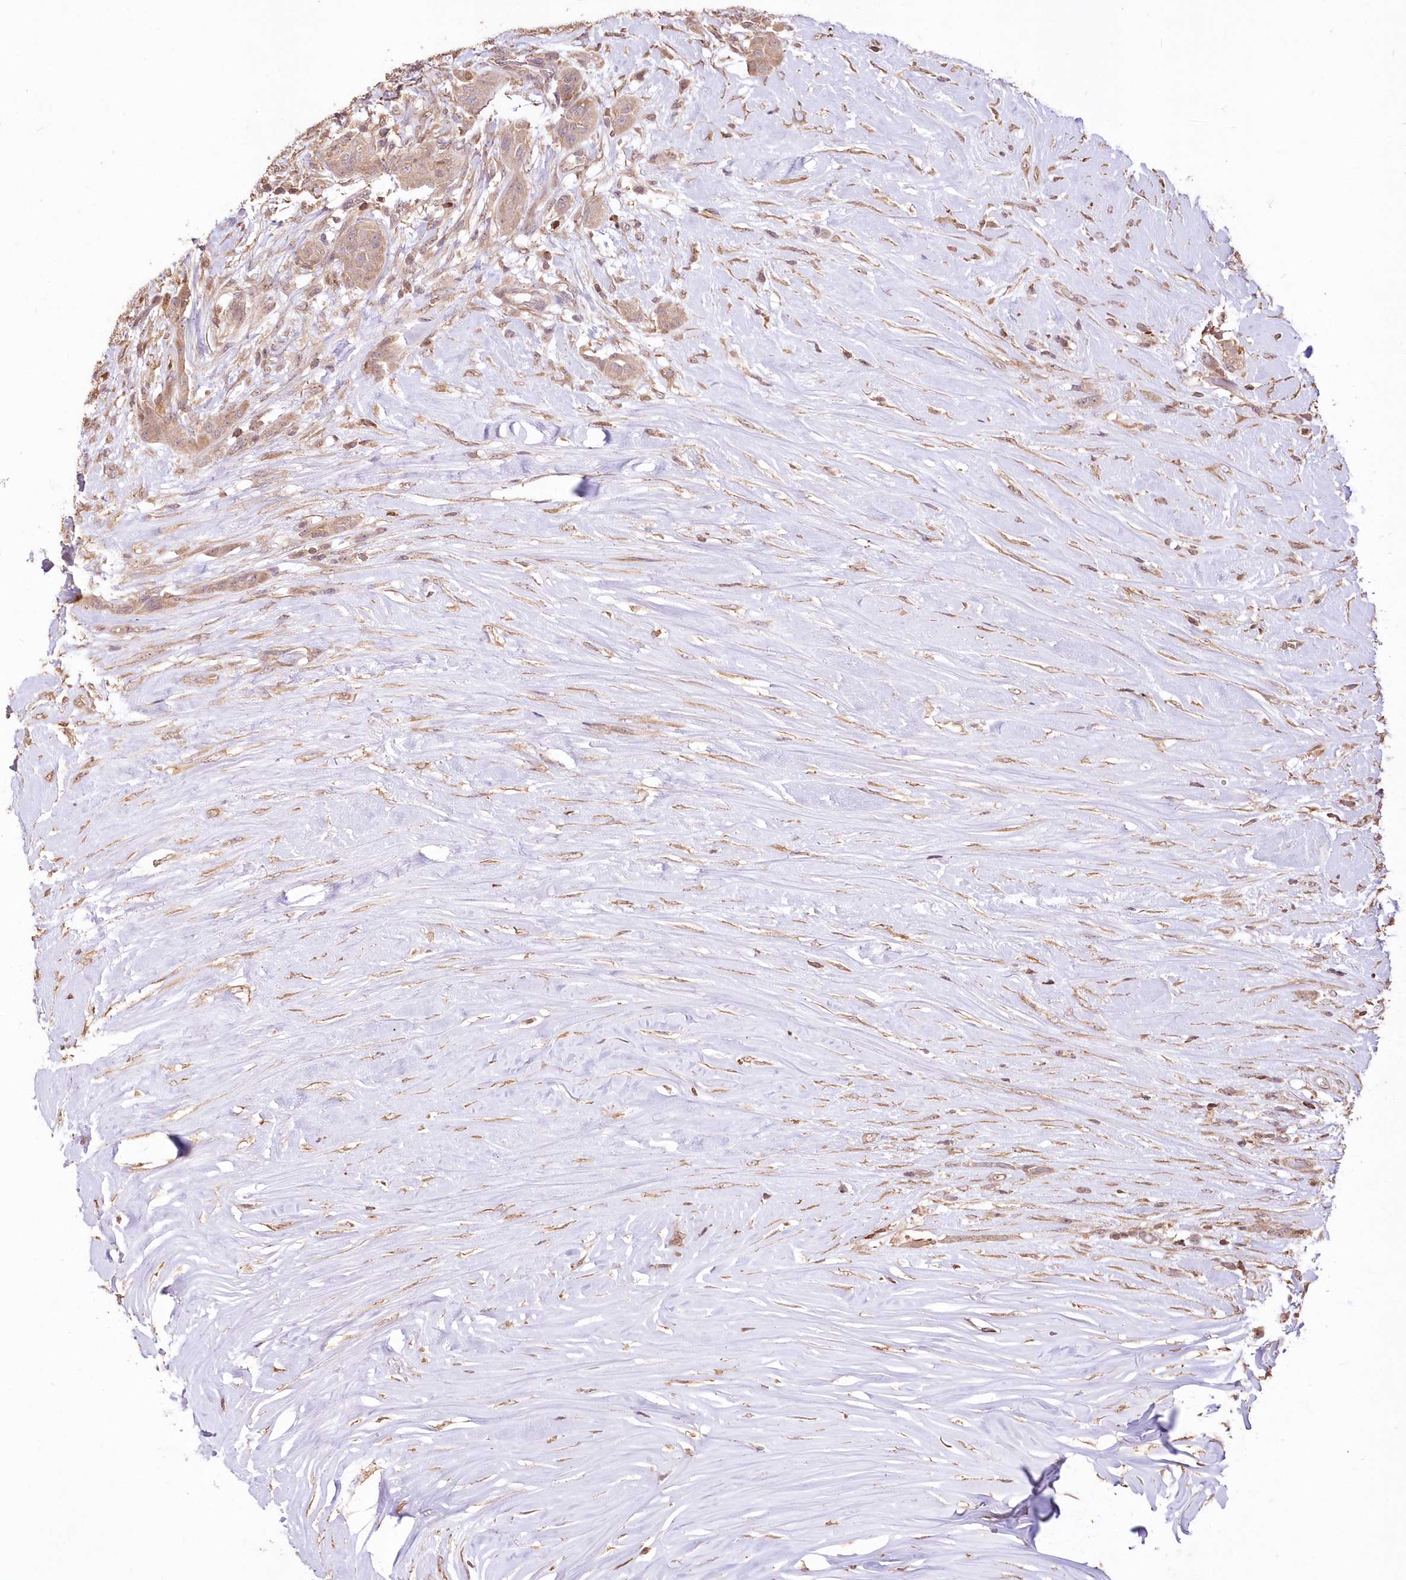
{"staining": {"intensity": "weak", "quantity": "<25%", "location": "cytoplasmic/membranous"}, "tissue": "thyroid cancer", "cell_type": "Tumor cells", "image_type": "cancer", "snomed": [{"axis": "morphology", "description": "Papillary adenocarcinoma, NOS"}, {"axis": "topography", "description": "Thyroid gland"}], "caption": "Tumor cells are negative for brown protein staining in papillary adenocarcinoma (thyroid).", "gene": "STK17B", "patient": {"sex": "female", "age": 59}}